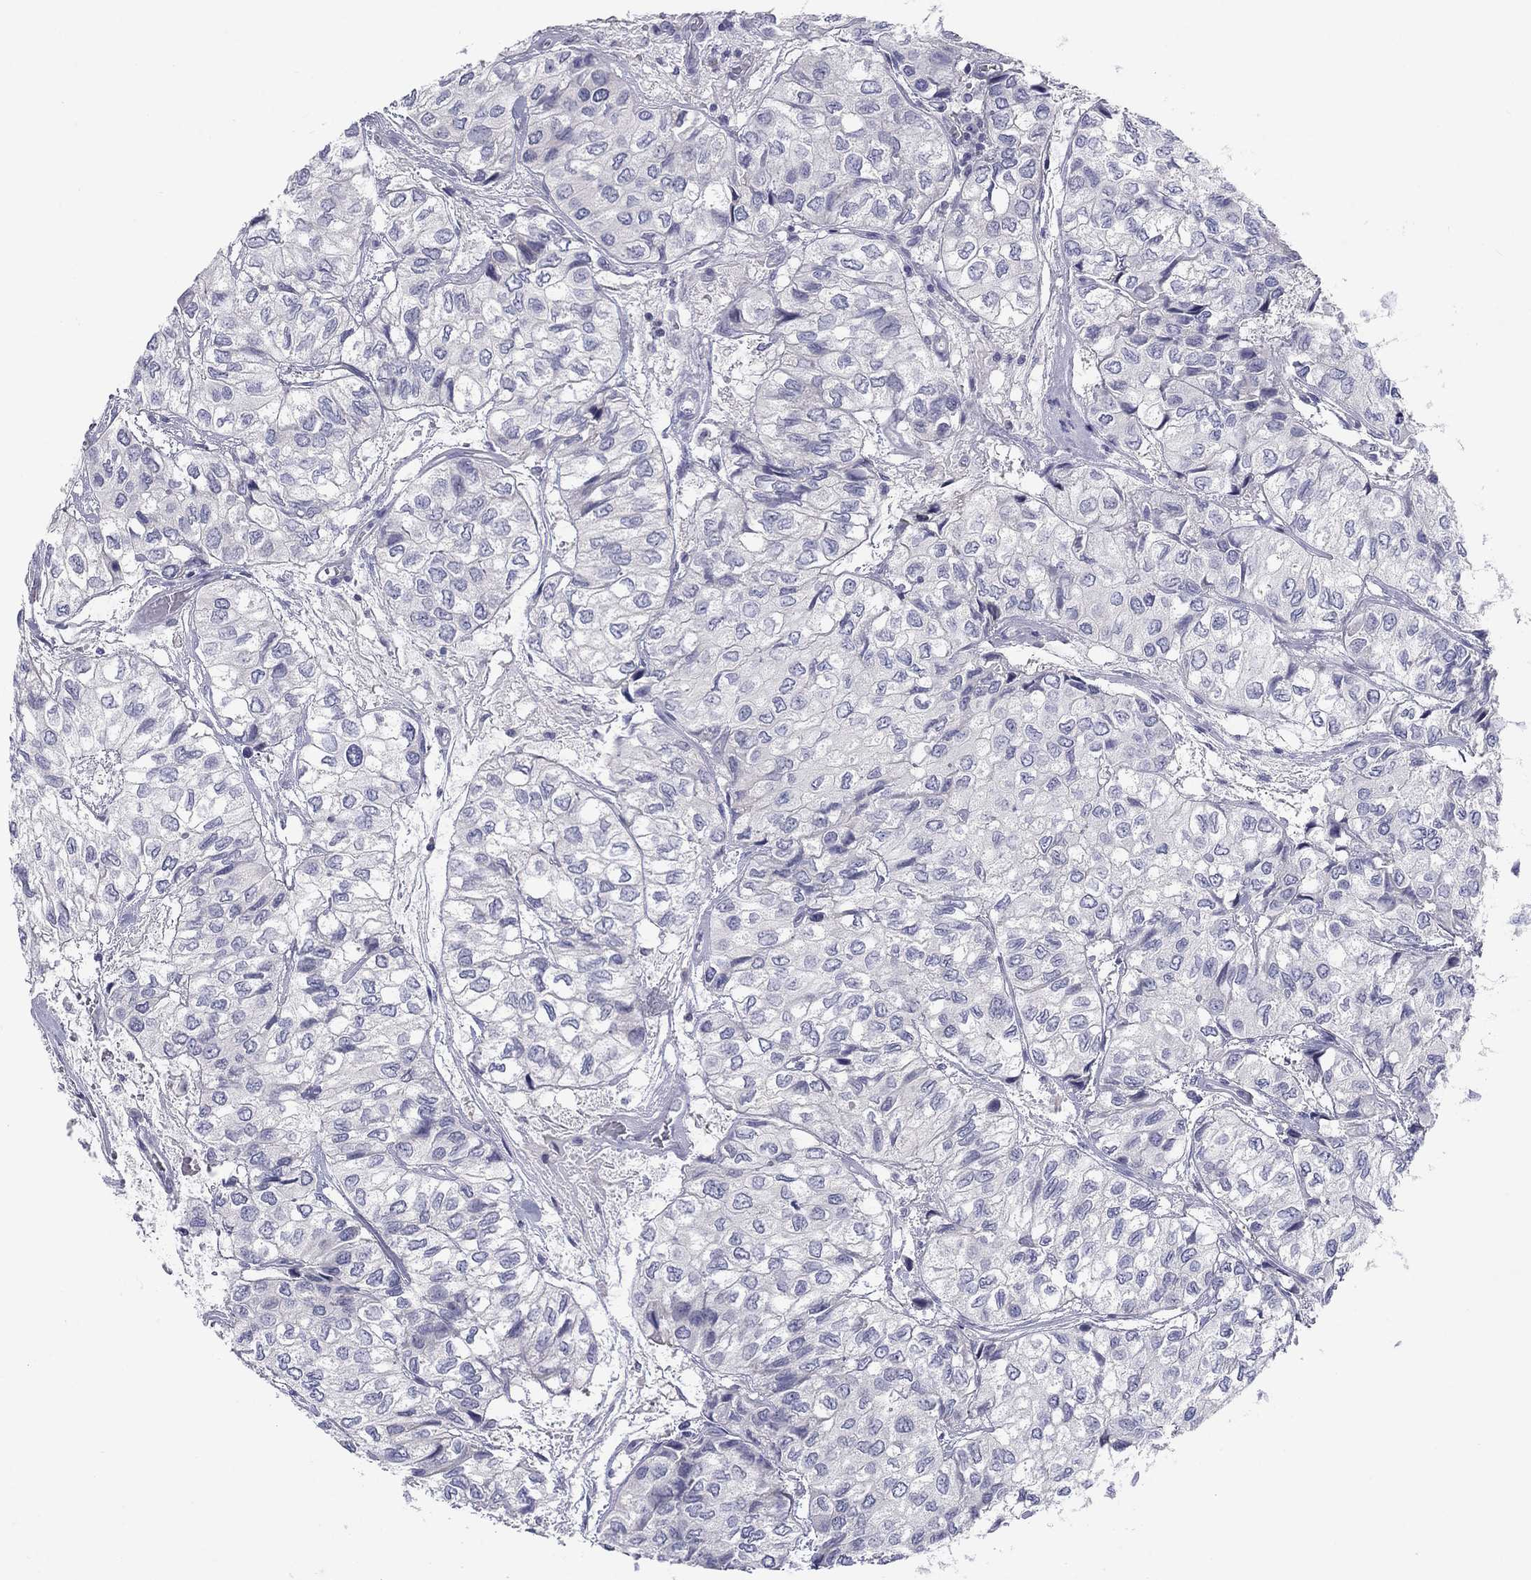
{"staining": {"intensity": "negative", "quantity": "none", "location": "none"}, "tissue": "urothelial cancer", "cell_type": "Tumor cells", "image_type": "cancer", "snomed": [{"axis": "morphology", "description": "Urothelial carcinoma, High grade"}, {"axis": "topography", "description": "Urinary bladder"}], "caption": "The micrograph reveals no staining of tumor cells in urothelial carcinoma (high-grade). Brightfield microscopy of immunohistochemistry (IHC) stained with DAB (brown) and hematoxylin (blue), captured at high magnification.", "gene": "CACNA1A", "patient": {"sex": "male", "age": 73}}